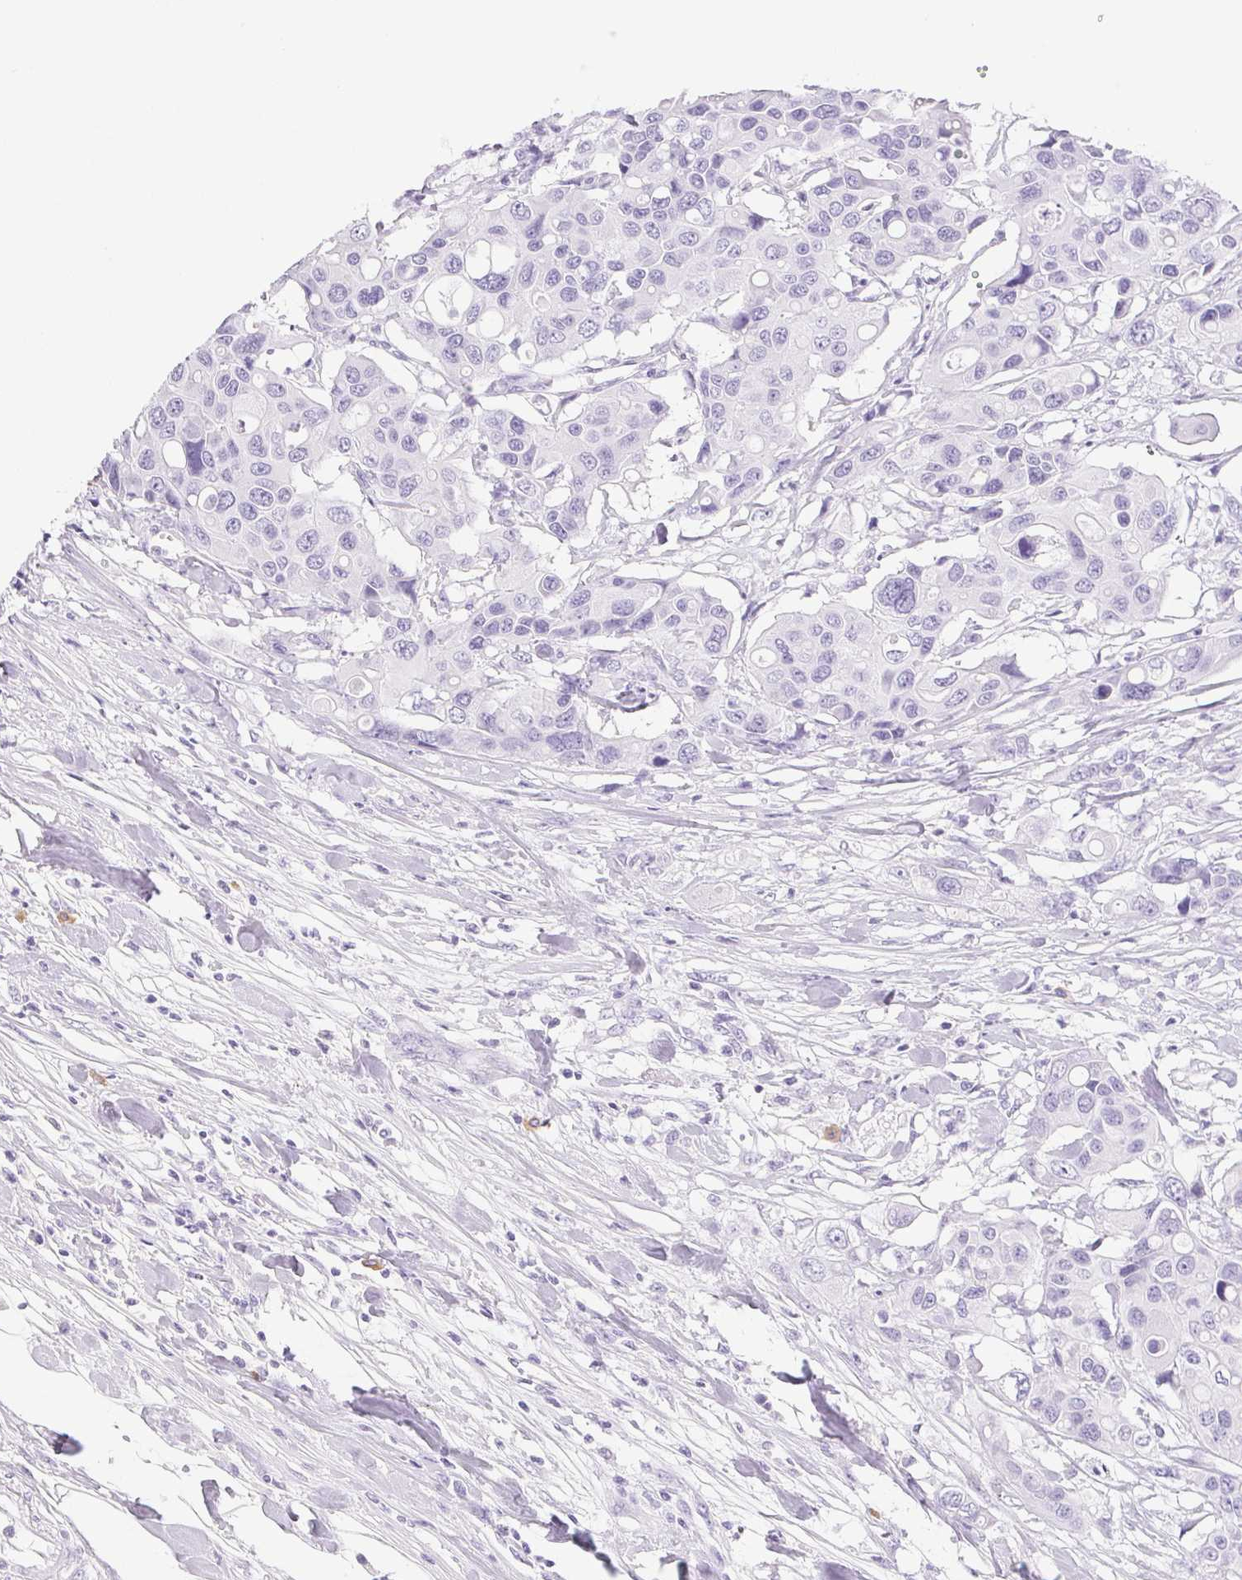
{"staining": {"intensity": "negative", "quantity": "none", "location": "none"}, "tissue": "colorectal cancer", "cell_type": "Tumor cells", "image_type": "cancer", "snomed": [{"axis": "morphology", "description": "Adenocarcinoma, NOS"}, {"axis": "topography", "description": "Colon"}], "caption": "This is an immunohistochemistry image of human adenocarcinoma (colorectal). There is no expression in tumor cells.", "gene": "PAPPA2", "patient": {"sex": "male", "age": 77}}